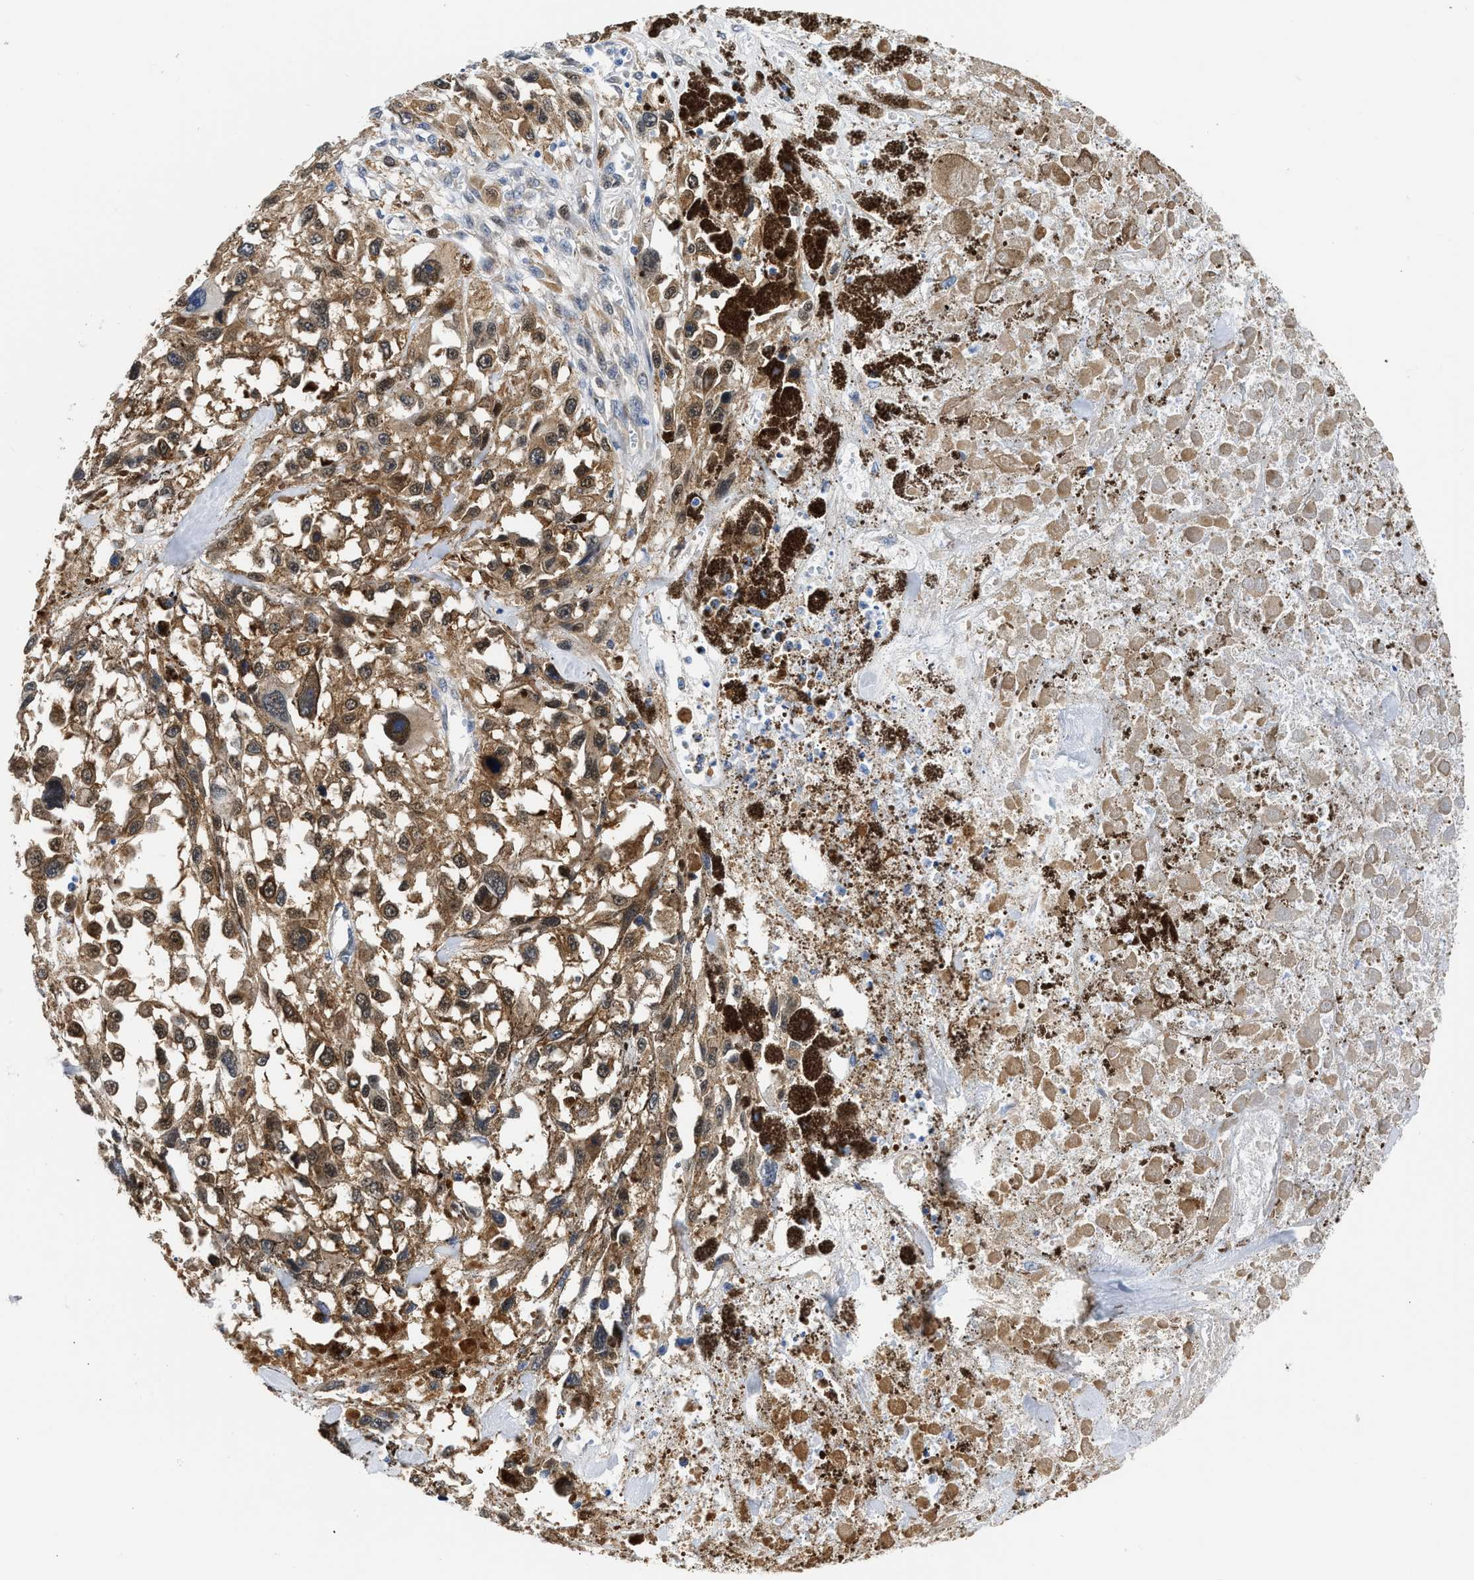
{"staining": {"intensity": "moderate", "quantity": ">75%", "location": "cytoplasmic/membranous"}, "tissue": "melanoma", "cell_type": "Tumor cells", "image_type": "cancer", "snomed": [{"axis": "morphology", "description": "Malignant melanoma, Metastatic site"}, {"axis": "topography", "description": "Lymph node"}], "caption": "Human melanoma stained with a brown dye displays moderate cytoplasmic/membranous positive staining in about >75% of tumor cells.", "gene": "XPO5", "patient": {"sex": "male", "age": 59}}